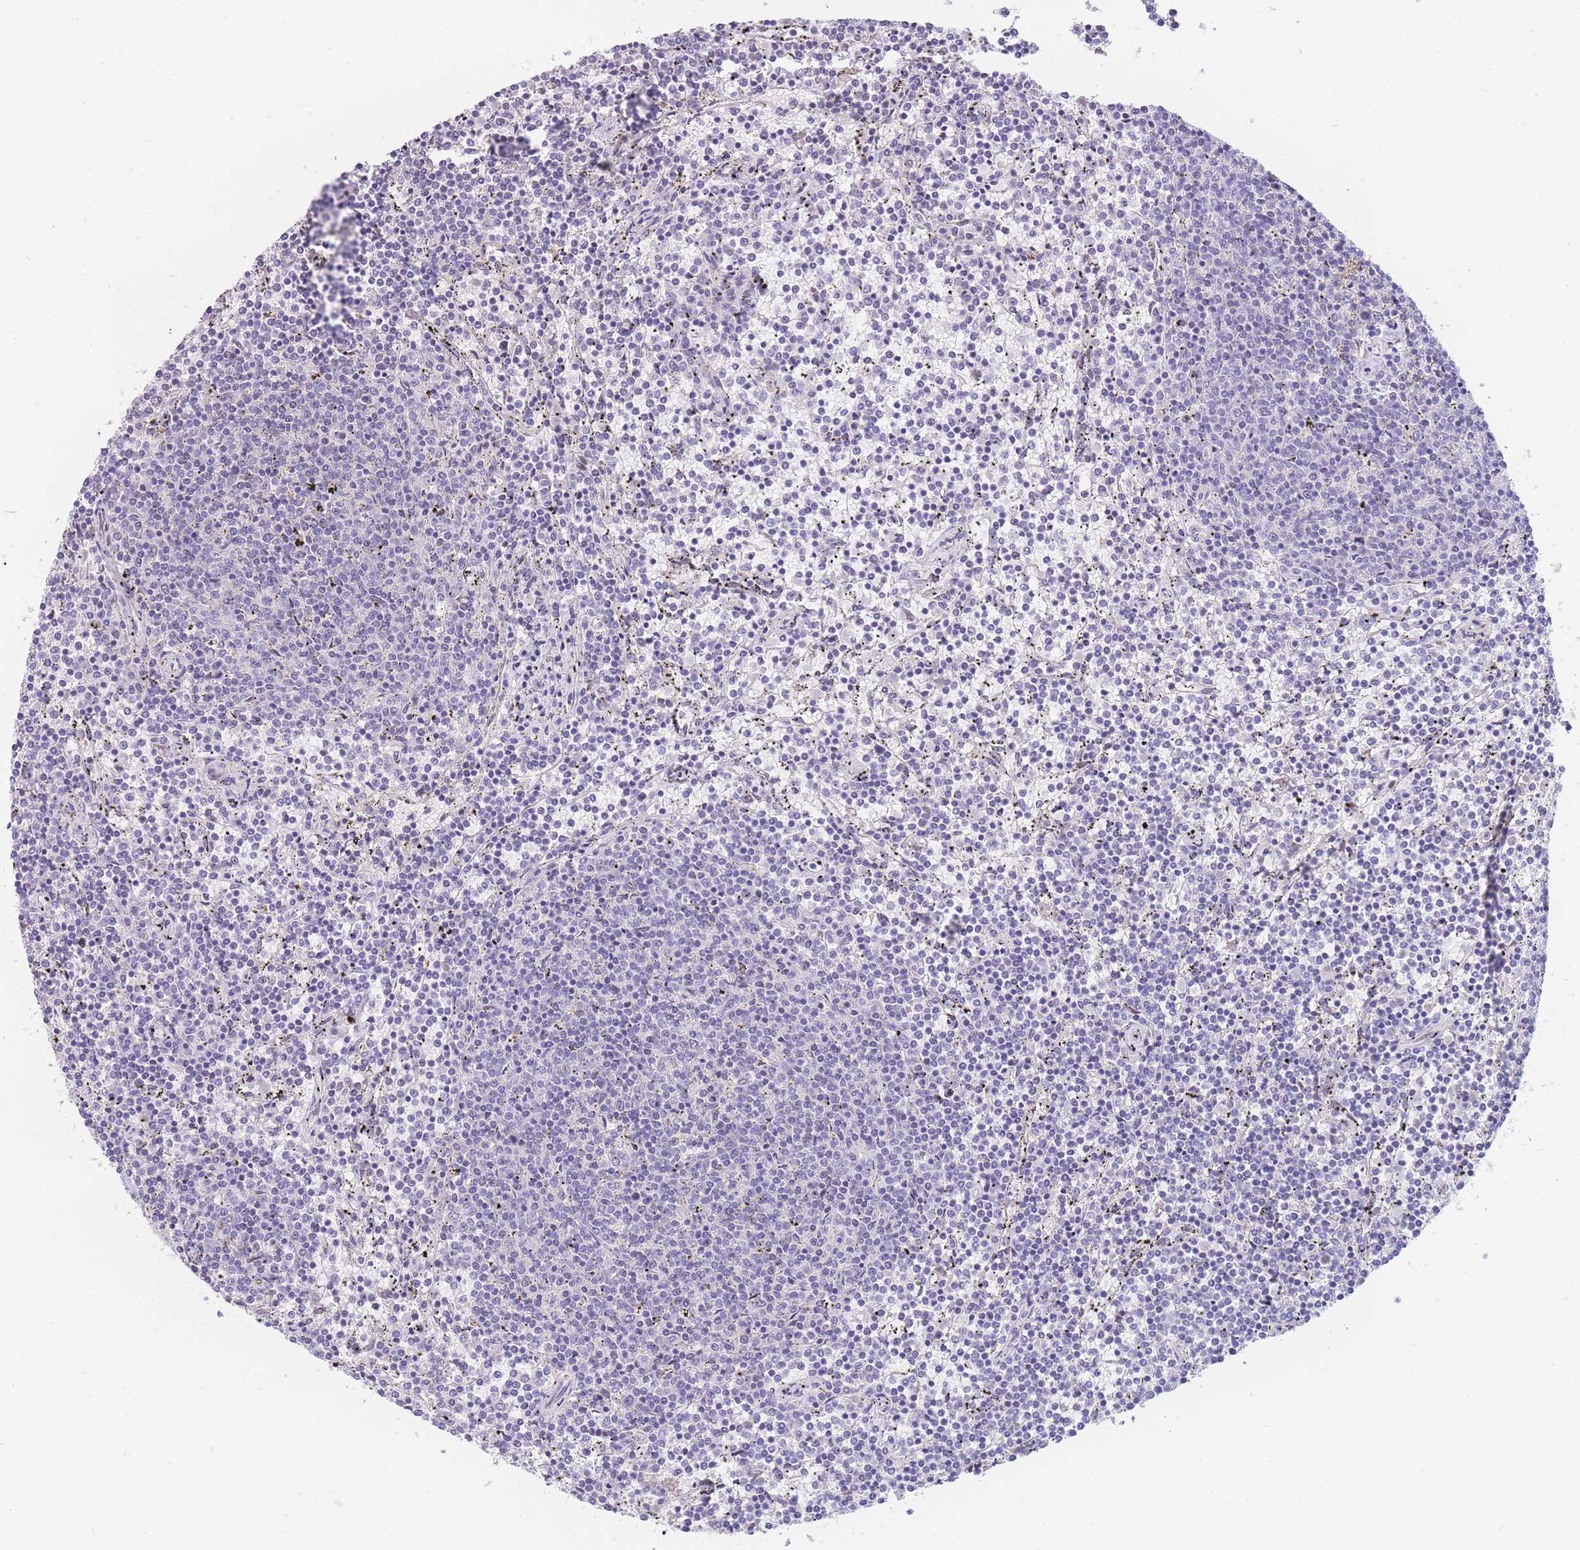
{"staining": {"intensity": "negative", "quantity": "none", "location": "none"}, "tissue": "lymphoma", "cell_type": "Tumor cells", "image_type": "cancer", "snomed": [{"axis": "morphology", "description": "Malignant lymphoma, non-Hodgkin's type, Low grade"}, {"axis": "topography", "description": "Spleen"}], "caption": "An immunohistochemistry (IHC) histopathology image of lymphoma is shown. There is no staining in tumor cells of lymphoma.", "gene": "SHCBP1", "patient": {"sex": "female", "age": 50}}